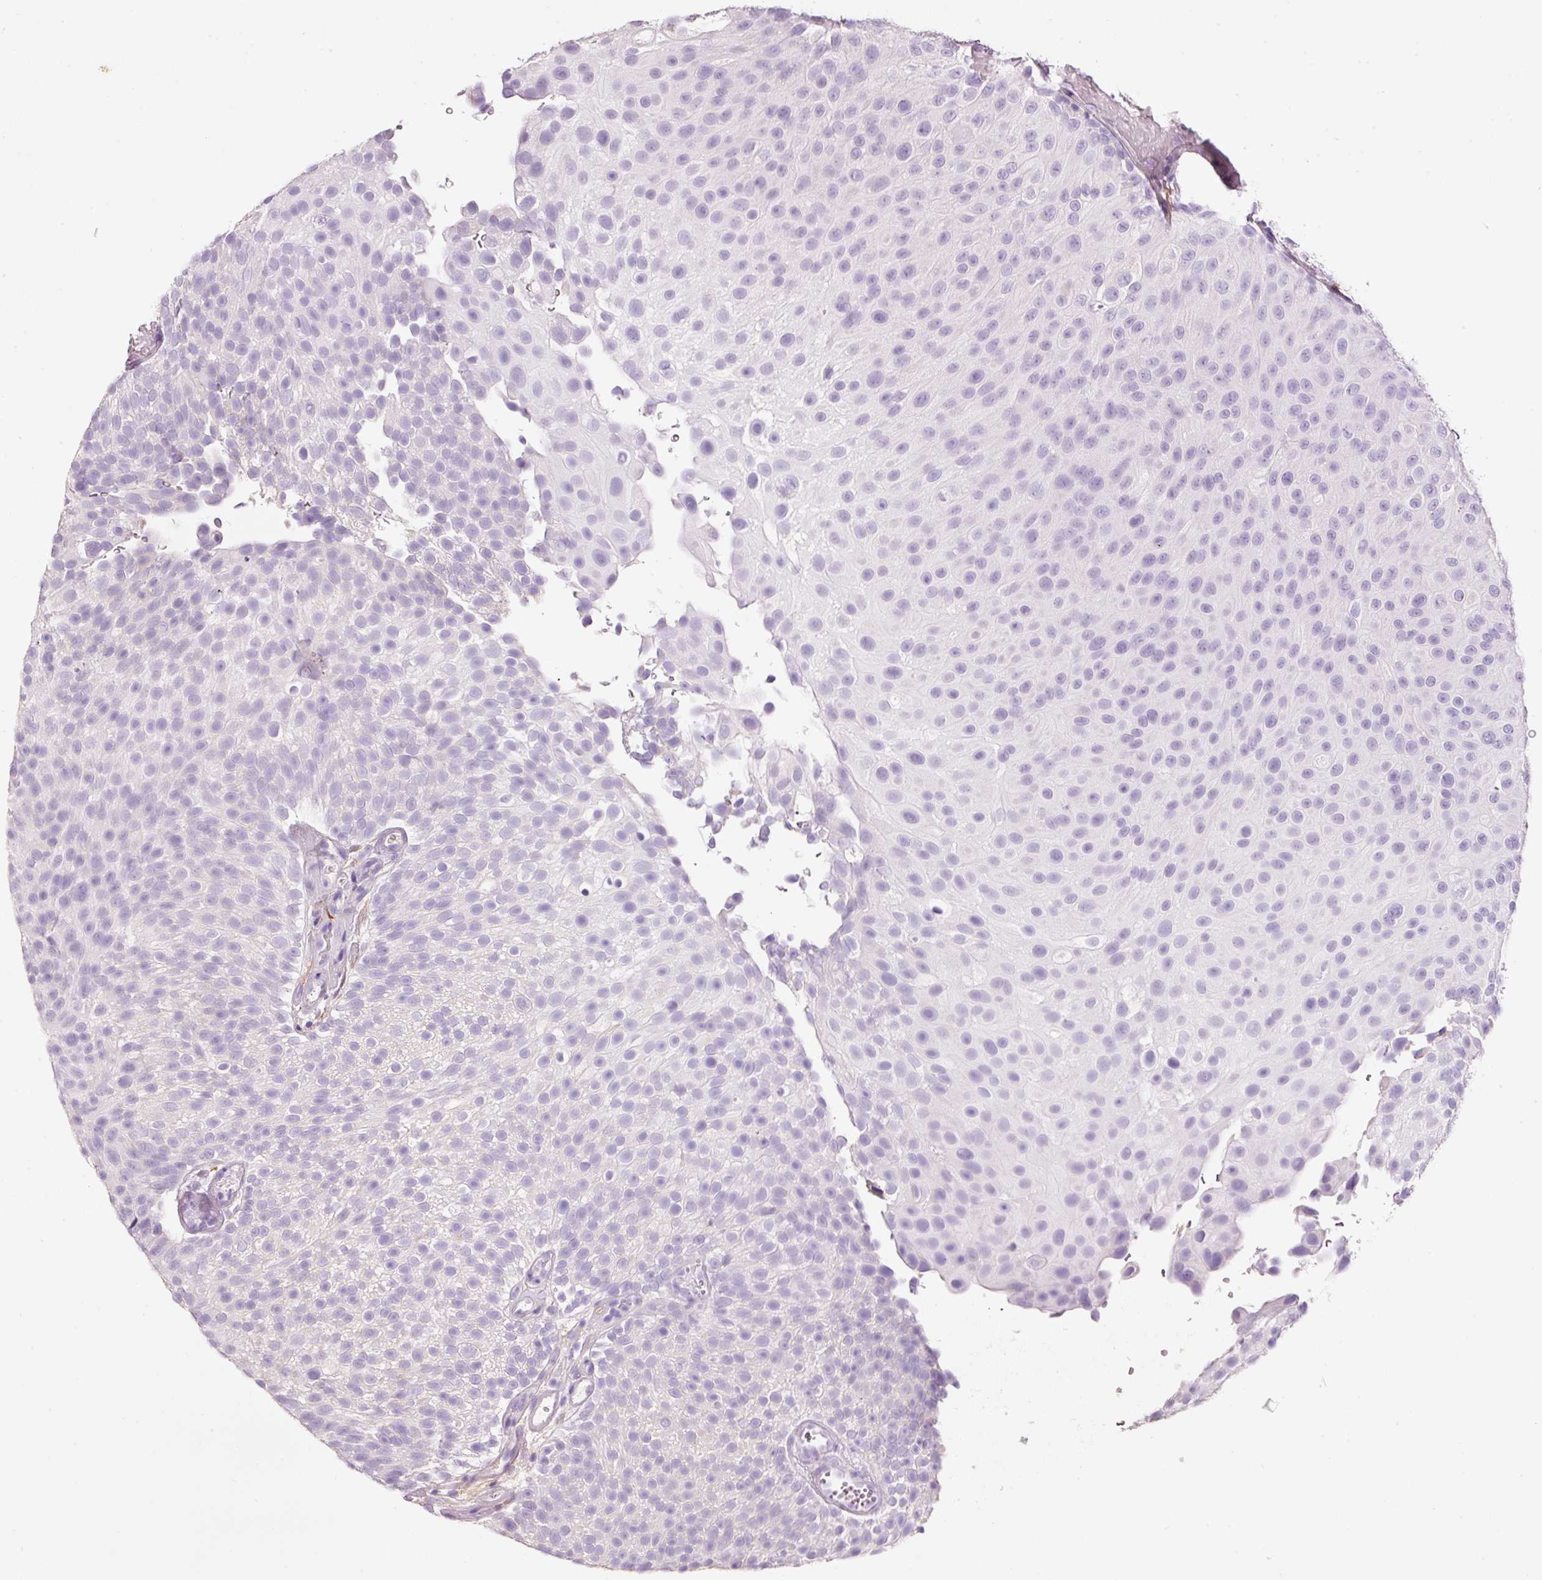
{"staining": {"intensity": "negative", "quantity": "none", "location": "none"}, "tissue": "urothelial cancer", "cell_type": "Tumor cells", "image_type": "cancer", "snomed": [{"axis": "morphology", "description": "Urothelial carcinoma, Low grade"}, {"axis": "topography", "description": "Urinary bladder"}], "caption": "Immunohistochemistry (IHC) of urothelial carcinoma (low-grade) reveals no positivity in tumor cells. (Brightfield microscopy of DAB immunohistochemistry at high magnification).", "gene": "MFAP4", "patient": {"sex": "male", "age": 78}}